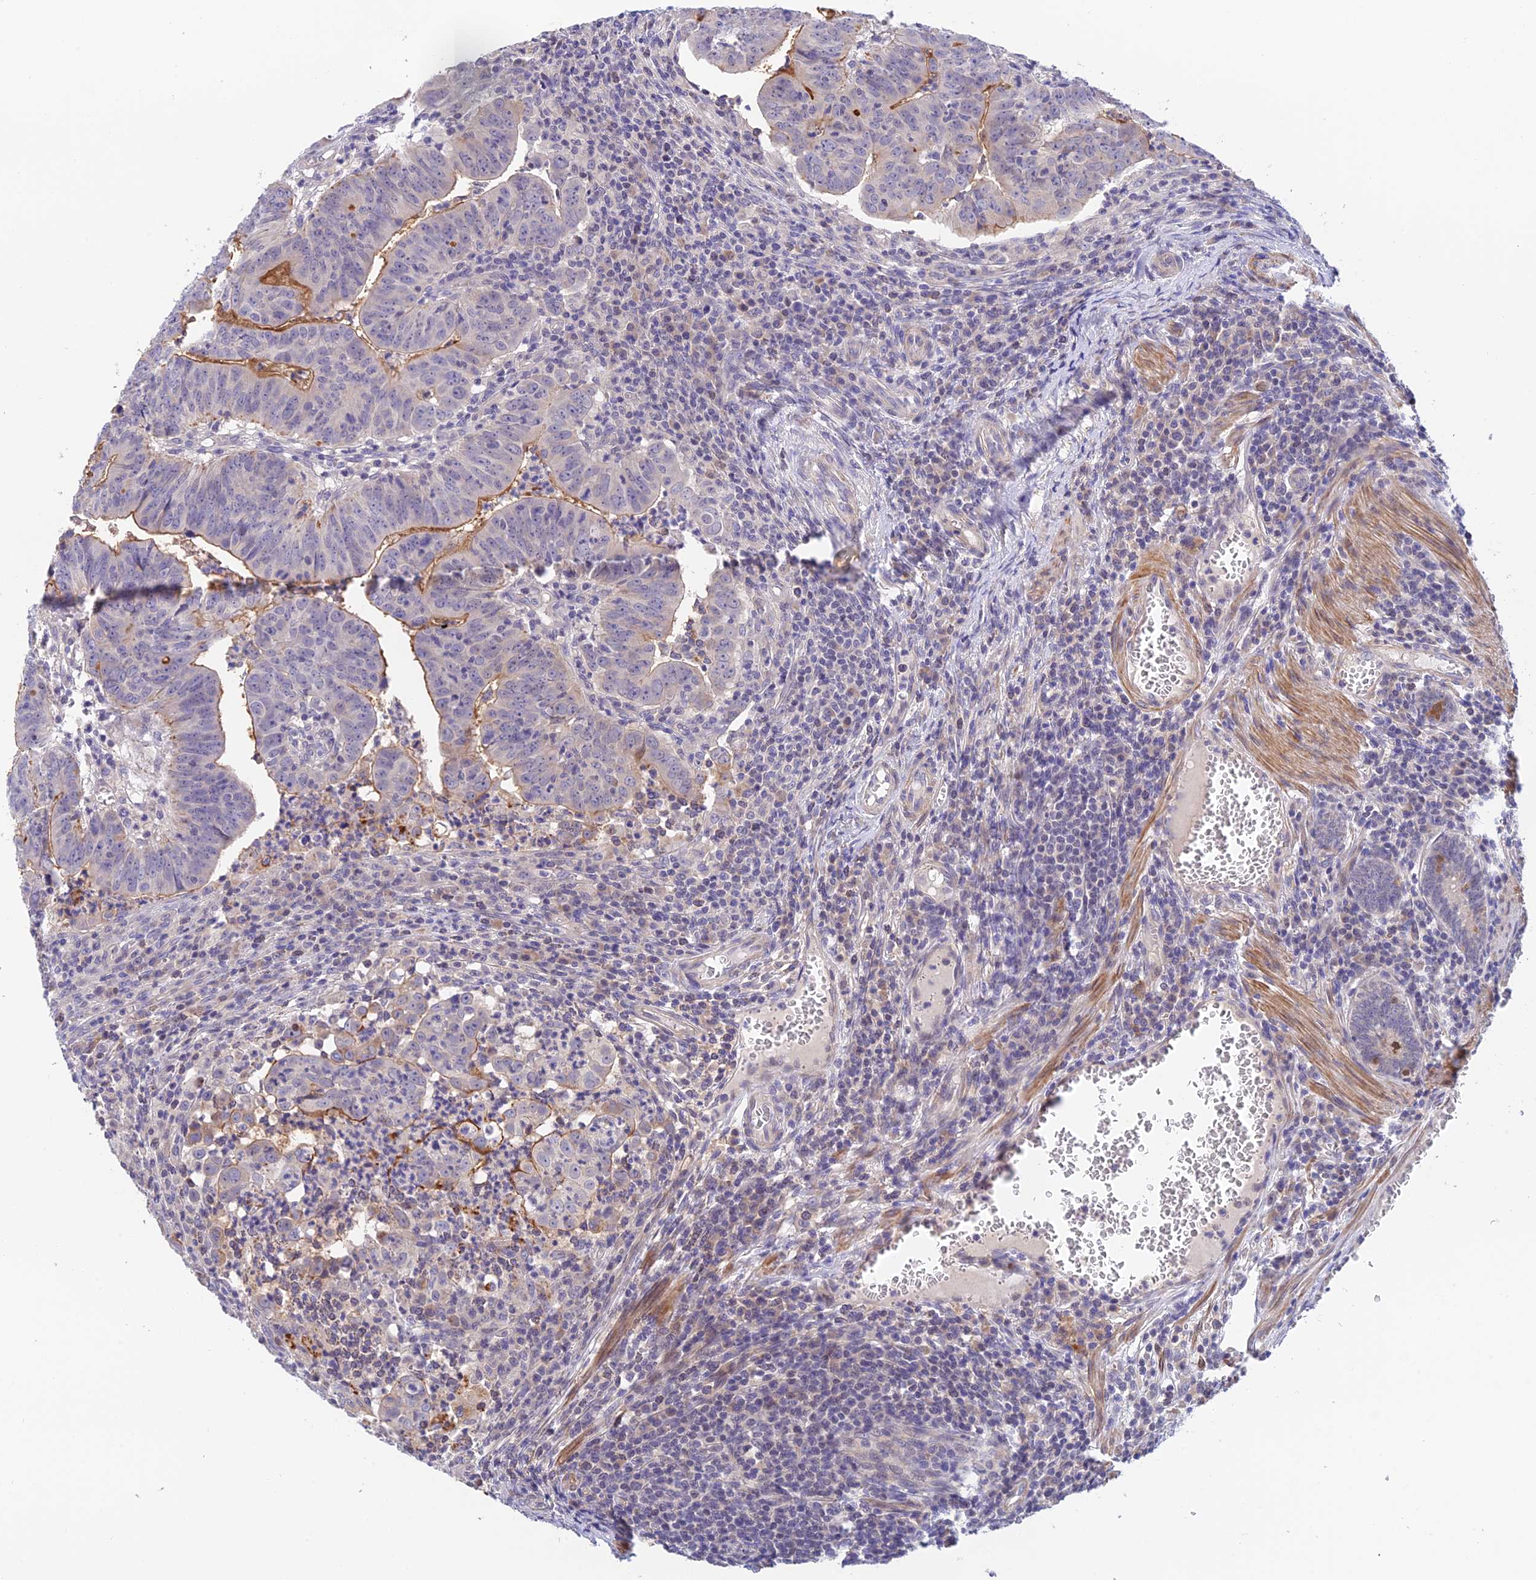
{"staining": {"intensity": "moderate", "quantity": "<25%", "location": "cytoplasmic/membranous"}, "tissue": "colorectal cancer", "cell_type": "Tumor cells", "image_type": "cancer", "snomed": [{"axis": "morphology", "description": "Adenocarcinoma, NOS"}, {"axis": "topography", "description": "Rectum"}], "caption": "Moderate cytoplasmic/membranous staining for a protein is identified in approximately <25% of tumor cells of colorectal cancer using IHC.", "gene": "CWH43", "patient": {"sex": "male", "age": 69}}